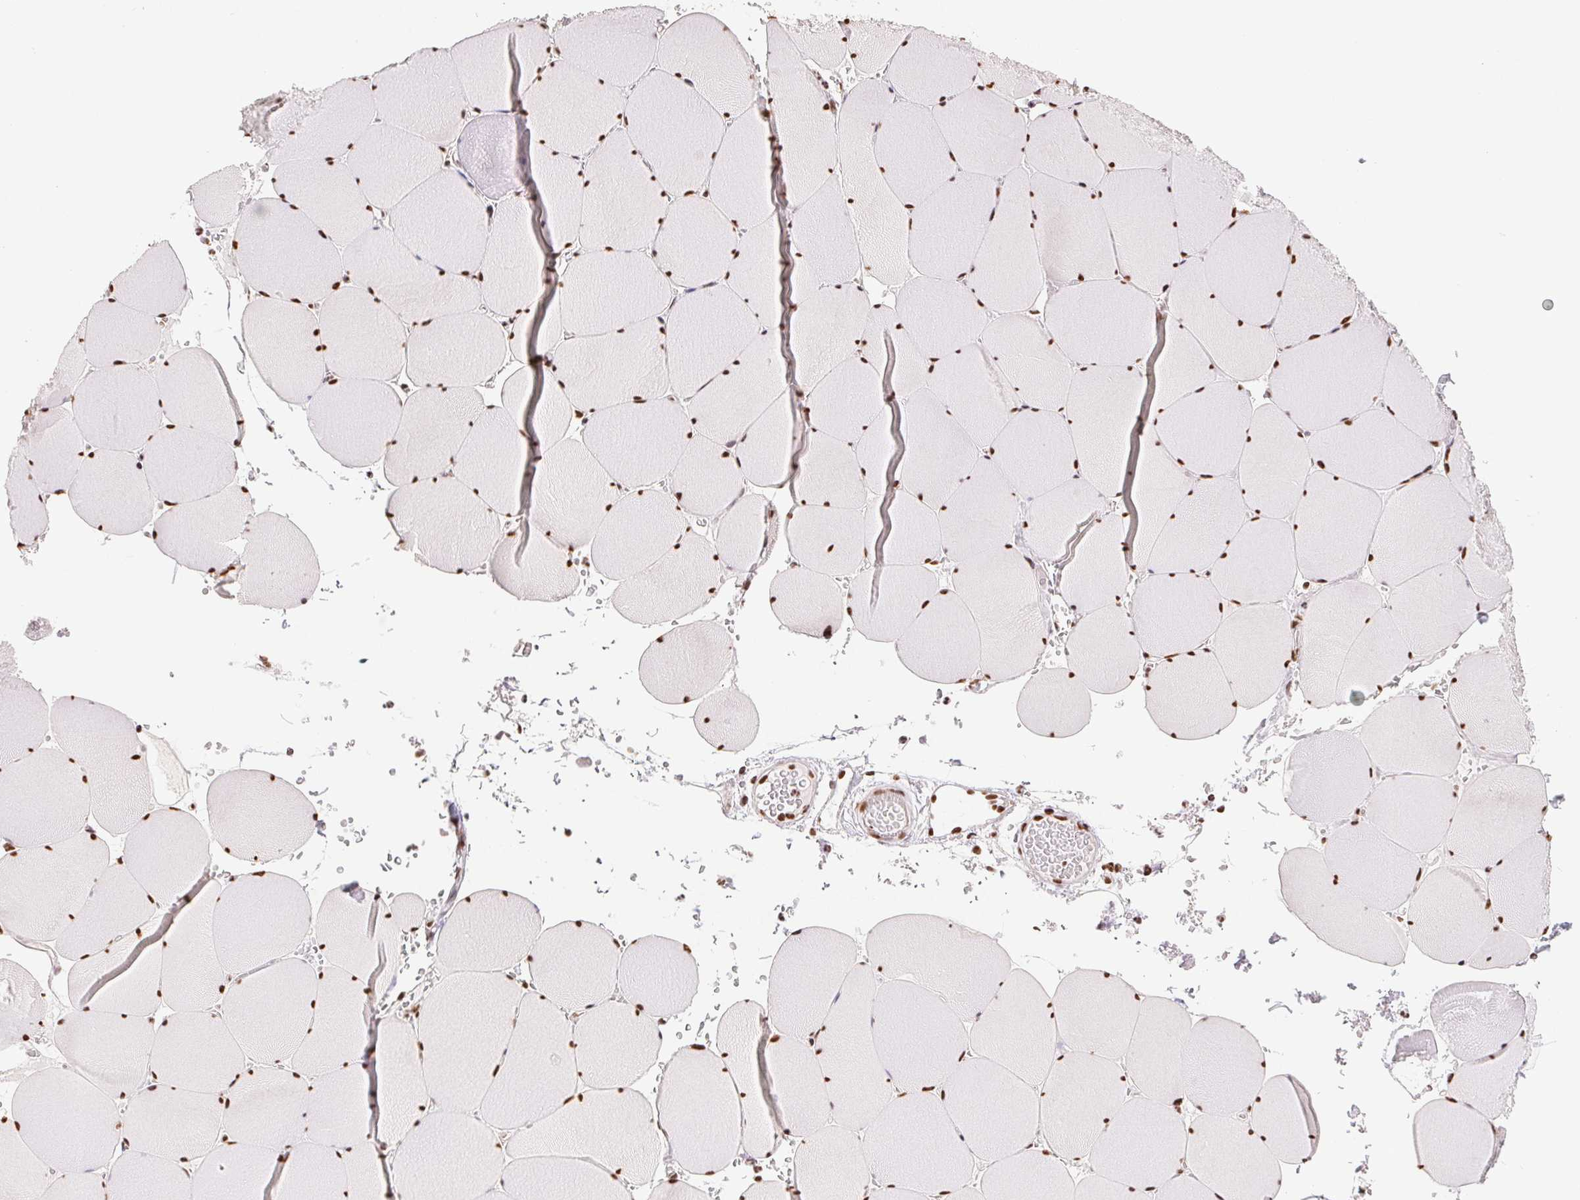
{"staining": {"intensity": "strong", "quantity": ">75%", "location": "nuclear"}, "tissue": "skeletal muscle", "cell_type": "Myocytes", "image_type": "normal", "snomed": [{"axis": "morphology", "description": "Normal tissue, NOS"}, {"axis": "topography", "description": "Skeletal muscle"}], "caption": "Skeletal muscle stained with DAB IHC reveals high levels of strong nuclear expression in about >75% of myocytes.", "gene": "IK", "patient": {"sex": "male", "age": 25}}